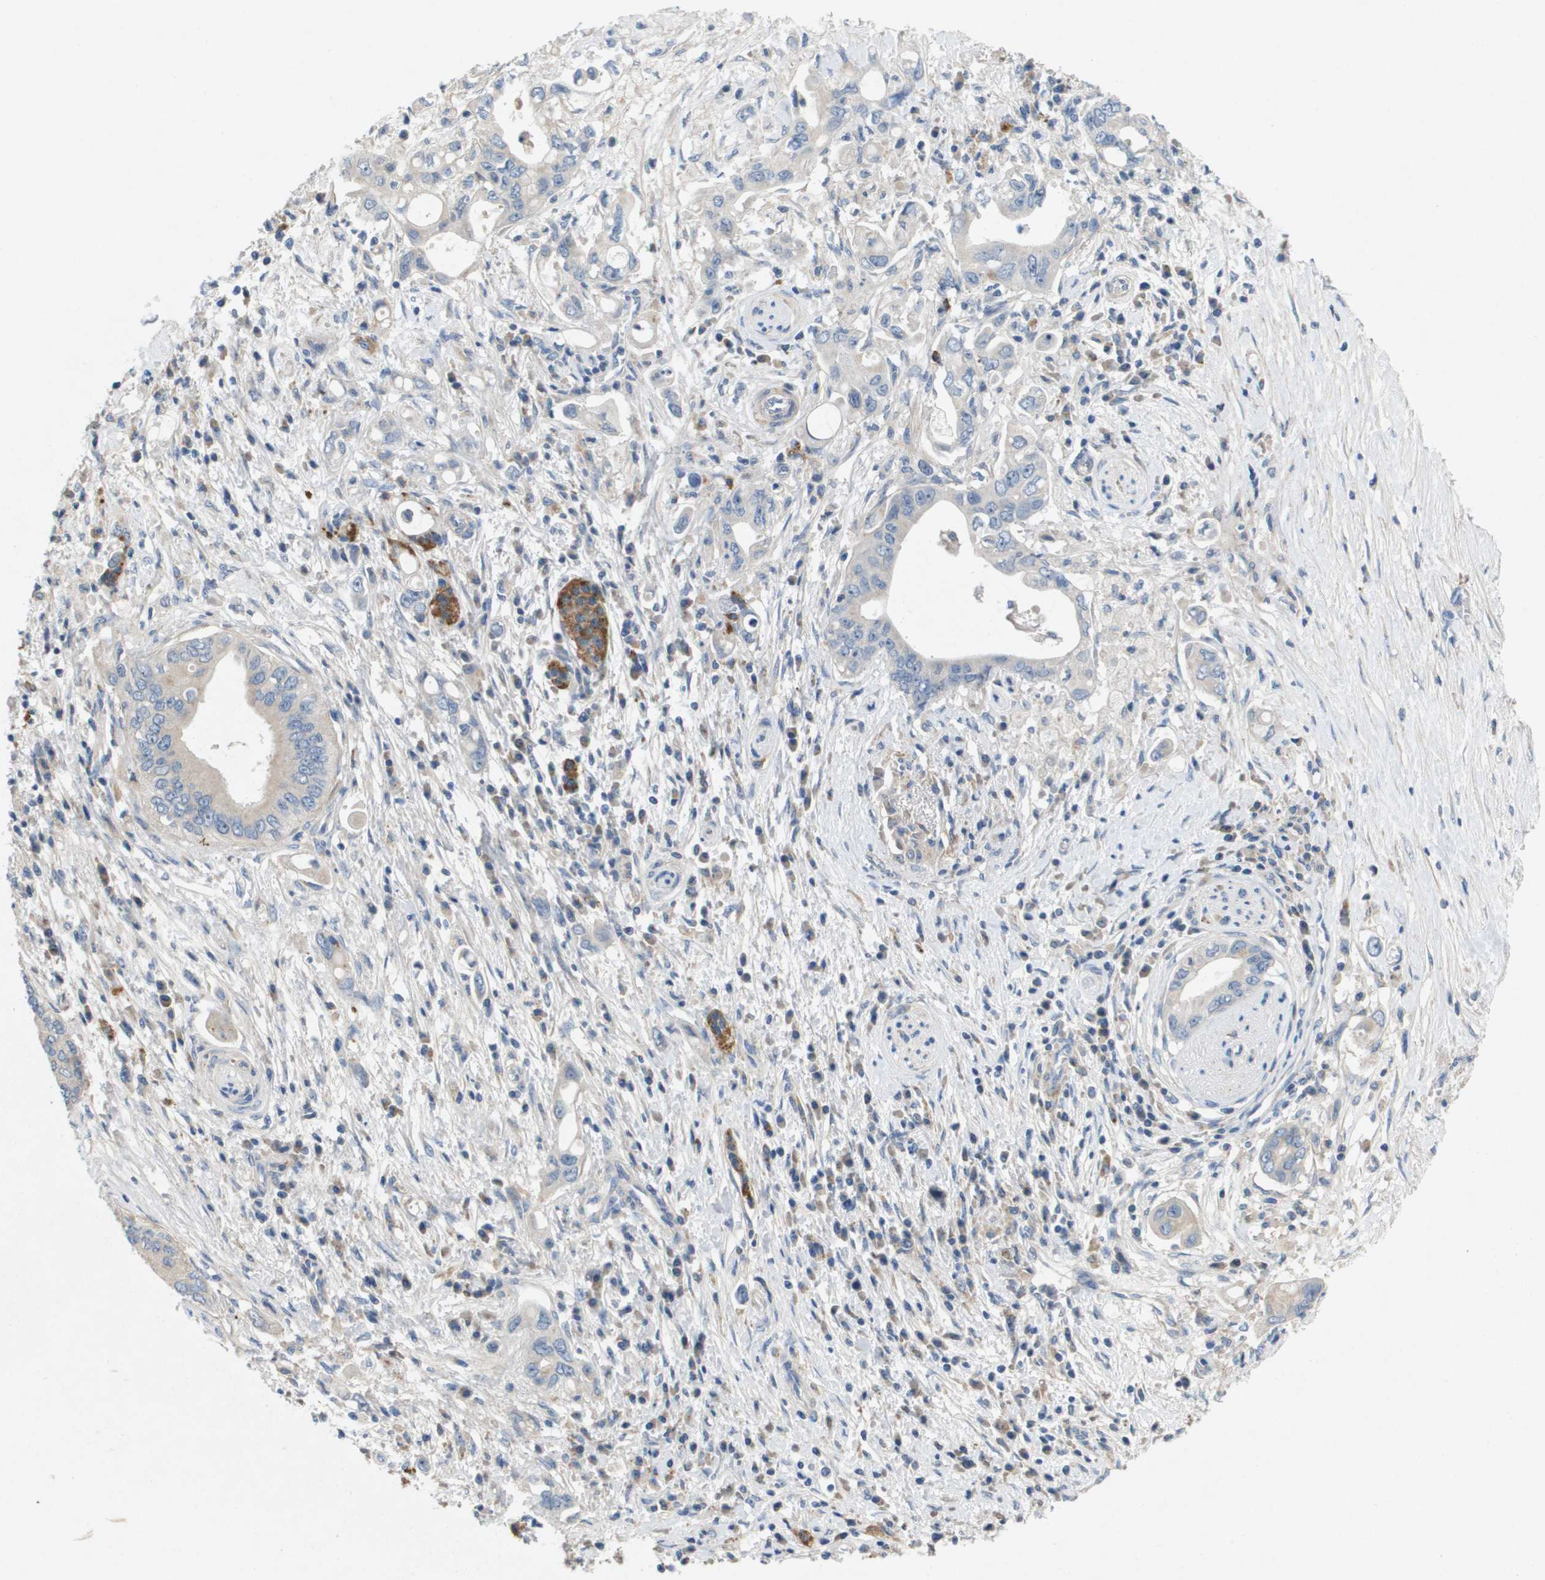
{"staining": {"intensity": "negative", "quantity": "none", "location": "none"}, "tissue": "pancreatic cancer", "cell_type": "Tumor cells", "image_type": "cancer", "snomed": [{"axis": "morphology", "description": "Adenocarcinoma, NOS"}, {"axis": "topography", "description": "Pancreas"}], "caption": "Immunohistochemical staining of human pancreatic cancer reveals no significant staining in tumor cells.", "gene": "B3GNT5", "patient": {"sex": "female", "age": 73}}